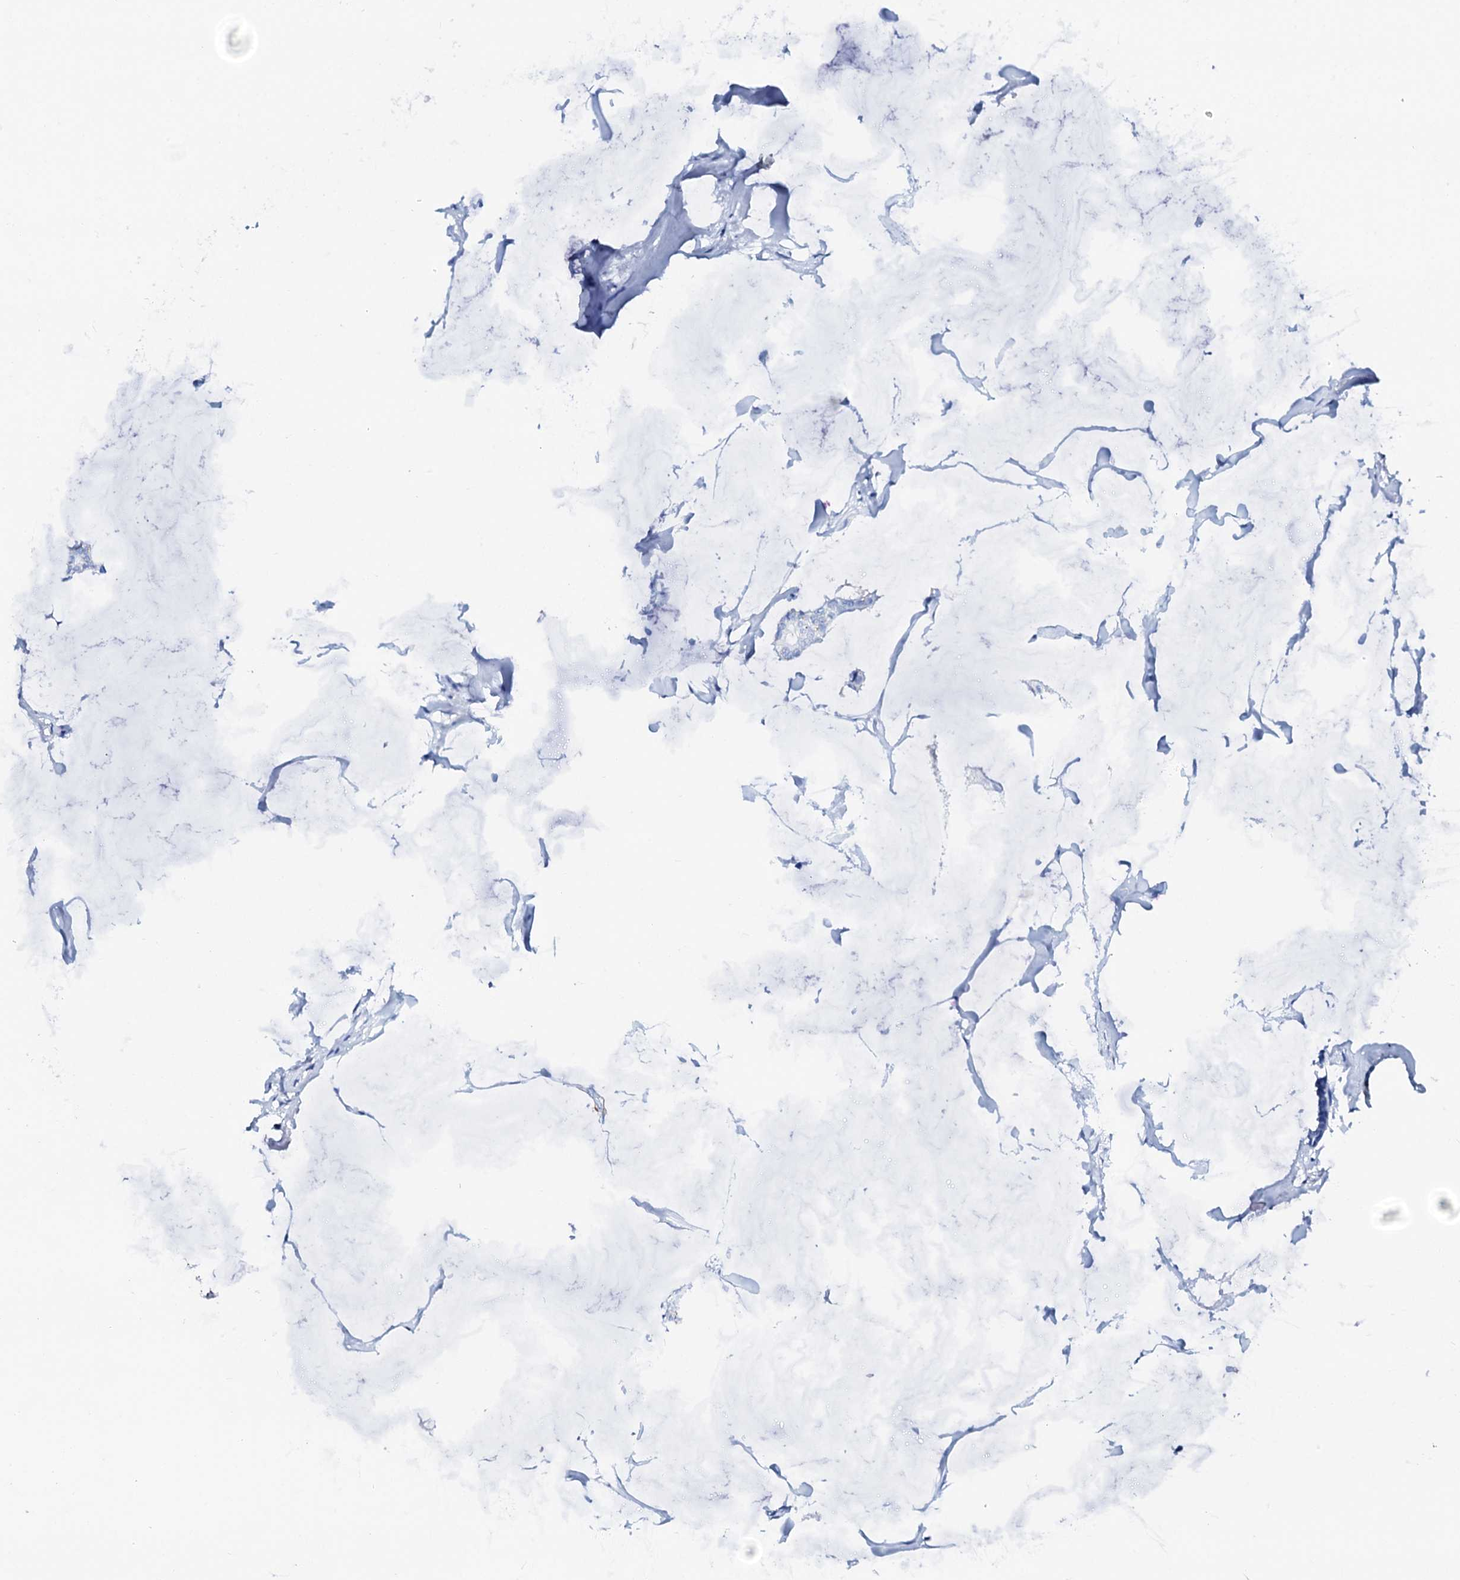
{"staining": {"intensity": "negative", "quantity": "none", "location": "none"}, "tissue": "breast cancer", "cell_type": "Tumor cells", "image_type": "cancer", "snomed": [{"axis": "morphology", "description": "Duct carcinoma"}, {"axis": "topography", "description": "Breast"}], "caption": "A high-resolution image shows IHC staining of breast invasive ductal carcinoma, which displays no significant staining in tumor cells.", "gene": "NRIP2", "patient": {"sex": "female", "age": 93}}